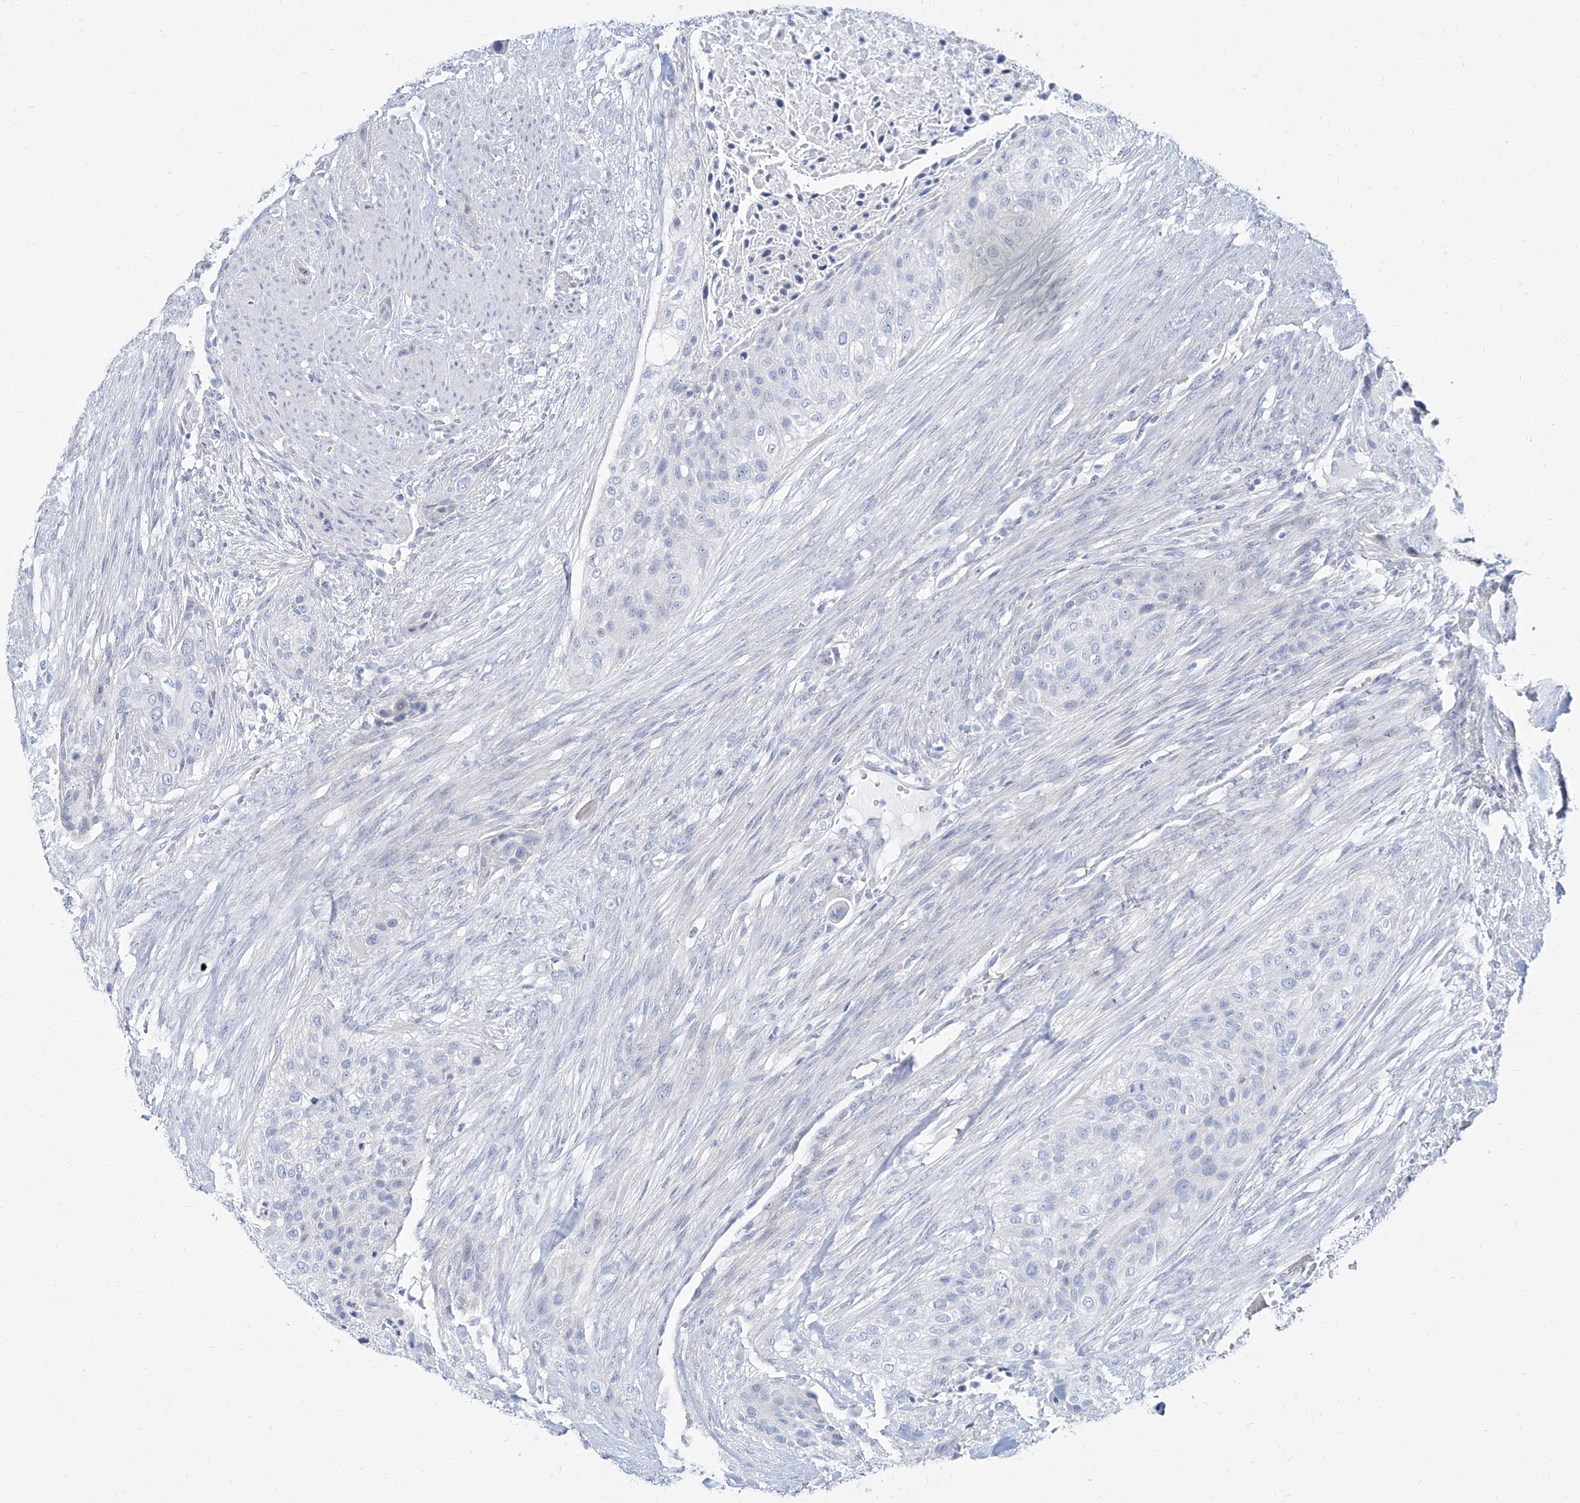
{"staining": {"intensity": "negative", "quantity": "none", "location": "none"}, "tissue": "urothelial cancer", "cell_type": "Tumor cells", "image_type": "cancer", "snomed": [{"axis": "morphology", "description": "Urothelial carcinoma, High grade"}, {"axis": "topography", "description": "Urinary bladder"}], "caption": "IHC histopathology image of neoplastic tissue: human urothelial cancer stained with DAB (3,3'-diaminobenzidine) exhibits no significant protein expression in tumor cells. (IHC, brightfield microscopy, high magnification).", "gene": "TXLNB", "patient": {"sex": "male", "age": 35}}